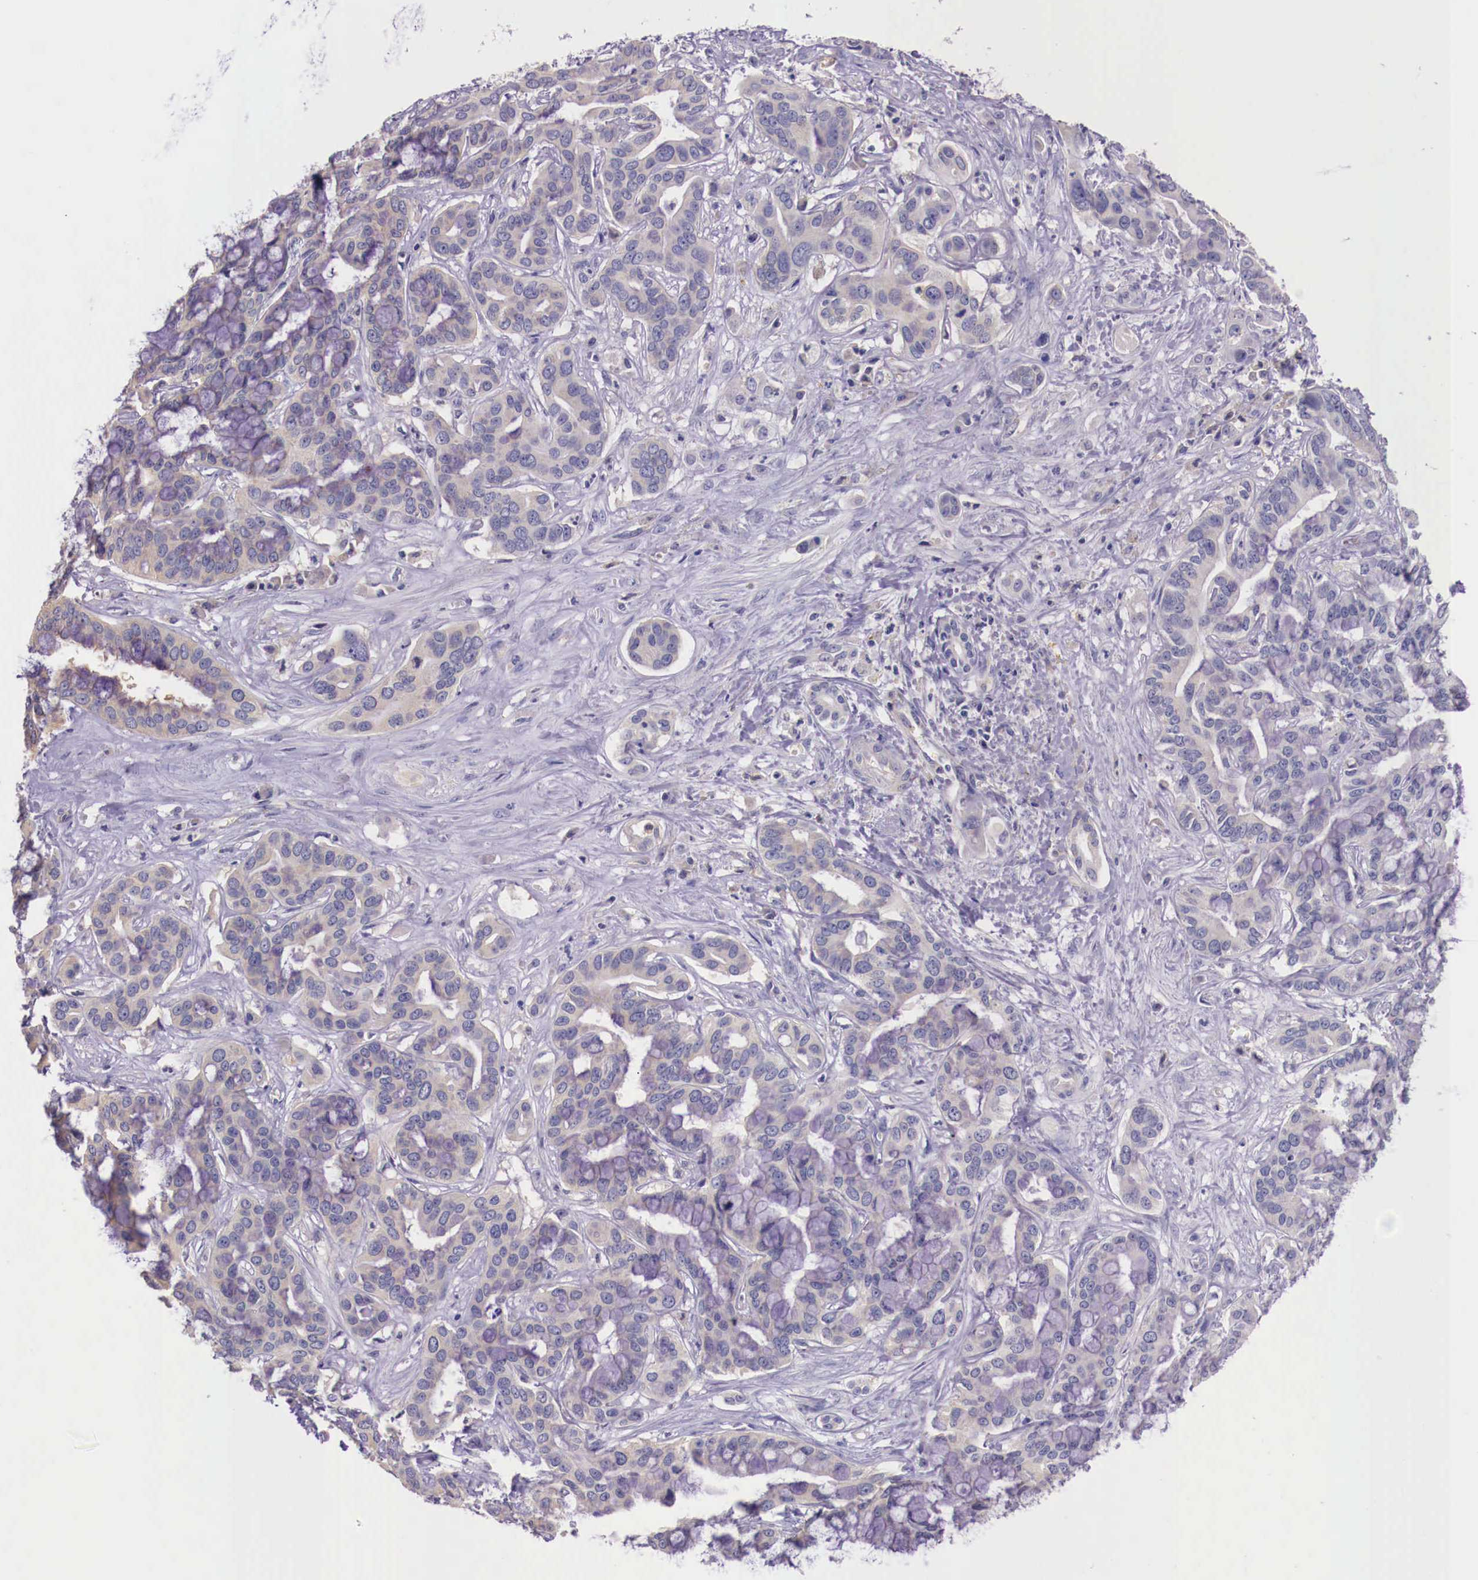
{"staining": {"intensity": "weak", "quantity": "25%-75%", "location": "cytoplasmic/membranous"}, "tissue": "liver cancer", "cell_type": "Tumor cells", "image_type": "cancer", "snomed": [{"axis": "morphology", "description": "Cholangiocarcinoma"}, {"axis": "topography", "description": "Liver"}], "caption": "Immunohistochemical staining of human liver cancer shows low levels of weak cytoplasmic/membranous protein staining in approximately 25%-75% of tumor cells.", "gene": "GRIPAP1", "patient": {"sex": "female", "age": 65}}